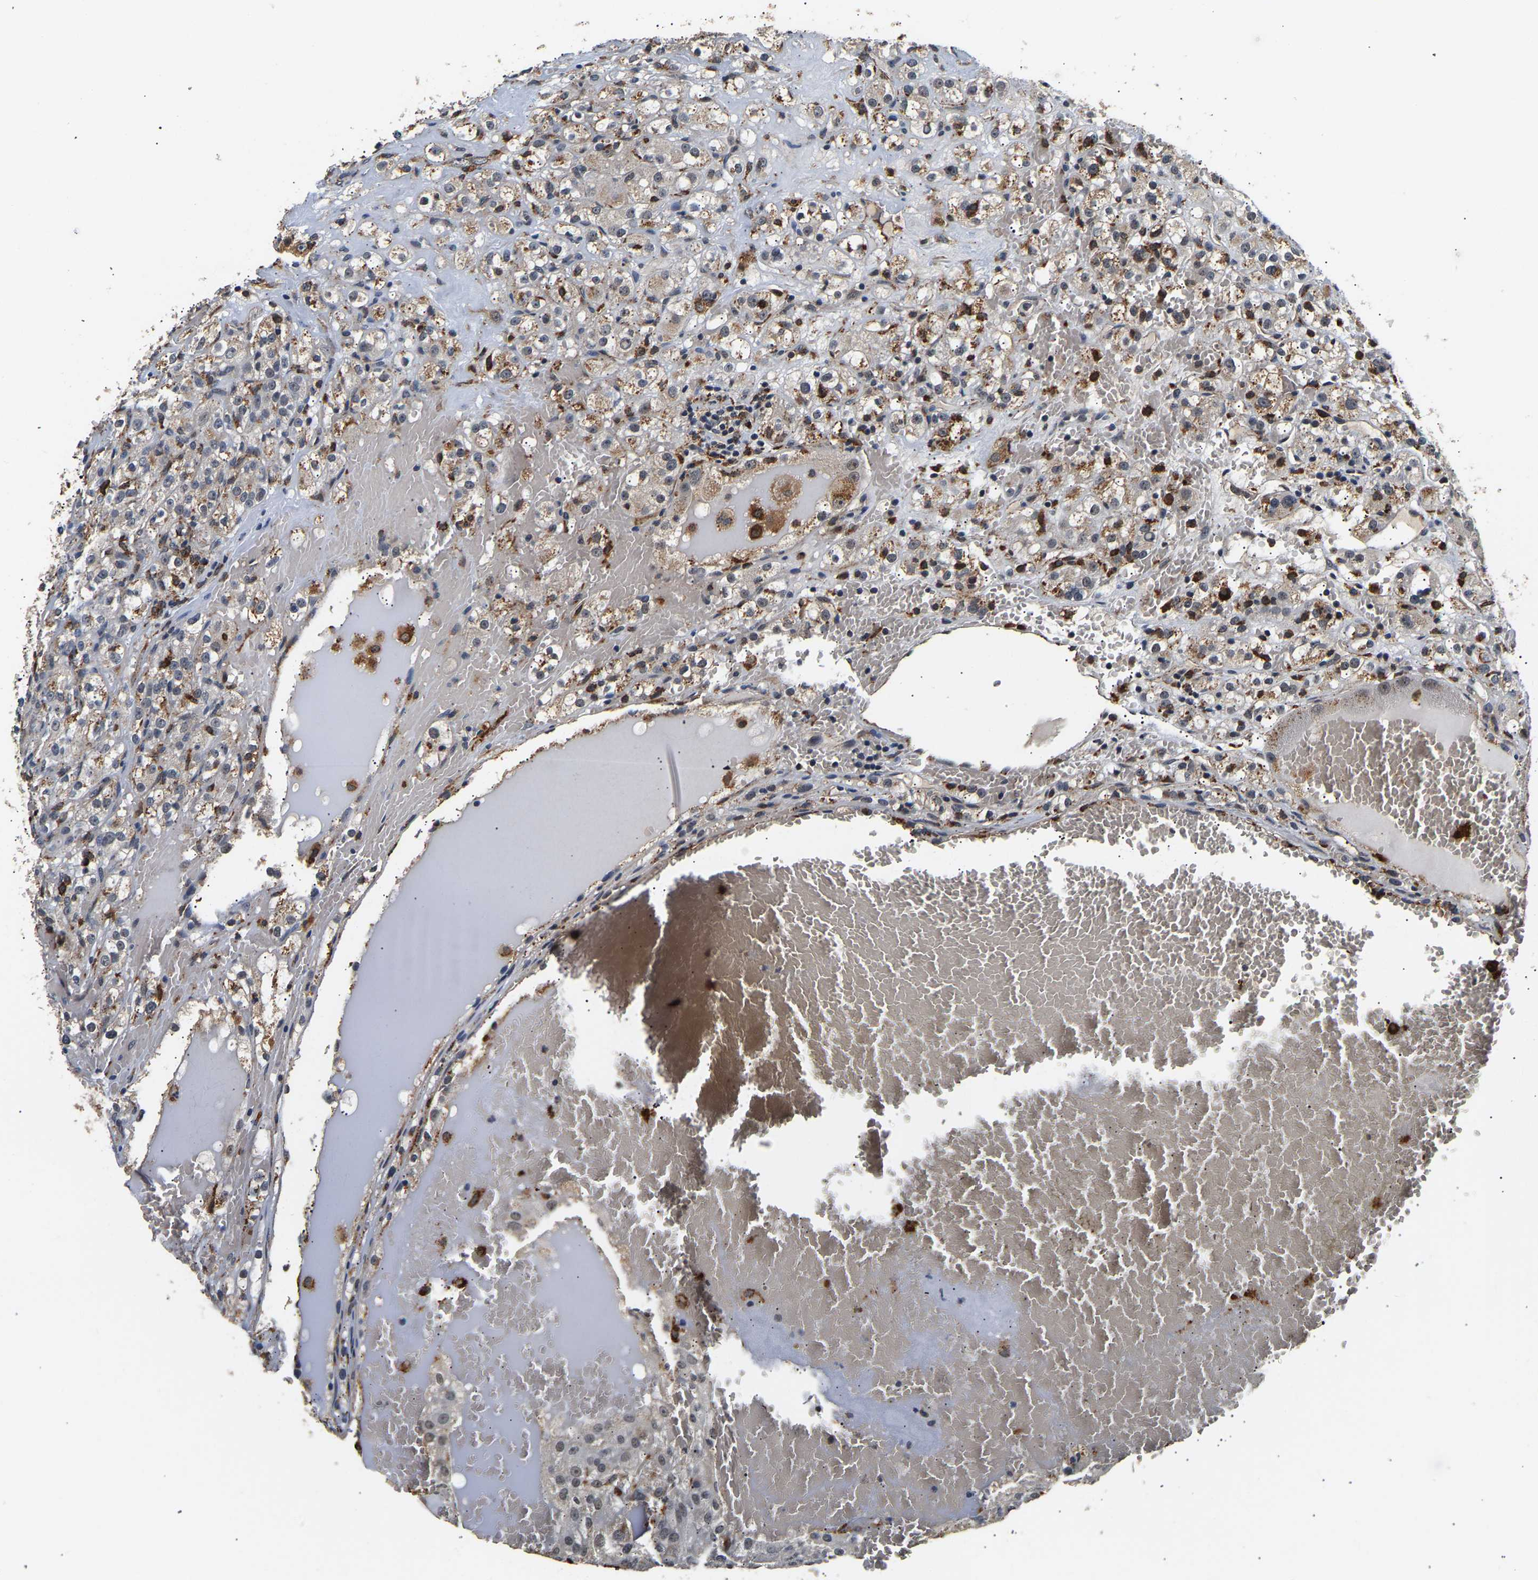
{"staining": {"intensity": "moderate", "quantity": "<25%", "location": "cytoplasmic/membranous"}, "tissue": "renal cancer", "cell_type": "Tumor cells", "image_type": "cancer", "snomed": [{"axis": "morphology", "description": "Normal tissue, NOS"}, {"axis": "morphology", "description": "Adenocarcinoma, NOS"}, {"axis": "topography", "description": "Kidney"}], "caption": "IHC (DAB (3,3'-diaminobenzidine)) staining of human adenocarcinoma (renal) demonstrates moderate cytoplasmic/membranous protein positivity in about <25% of tumor cells. (brown staining indicates protein expression, while blue staining denotes nuclei).", "gene": "SMU1", "patient": {"sex": "male", "age": 61}}